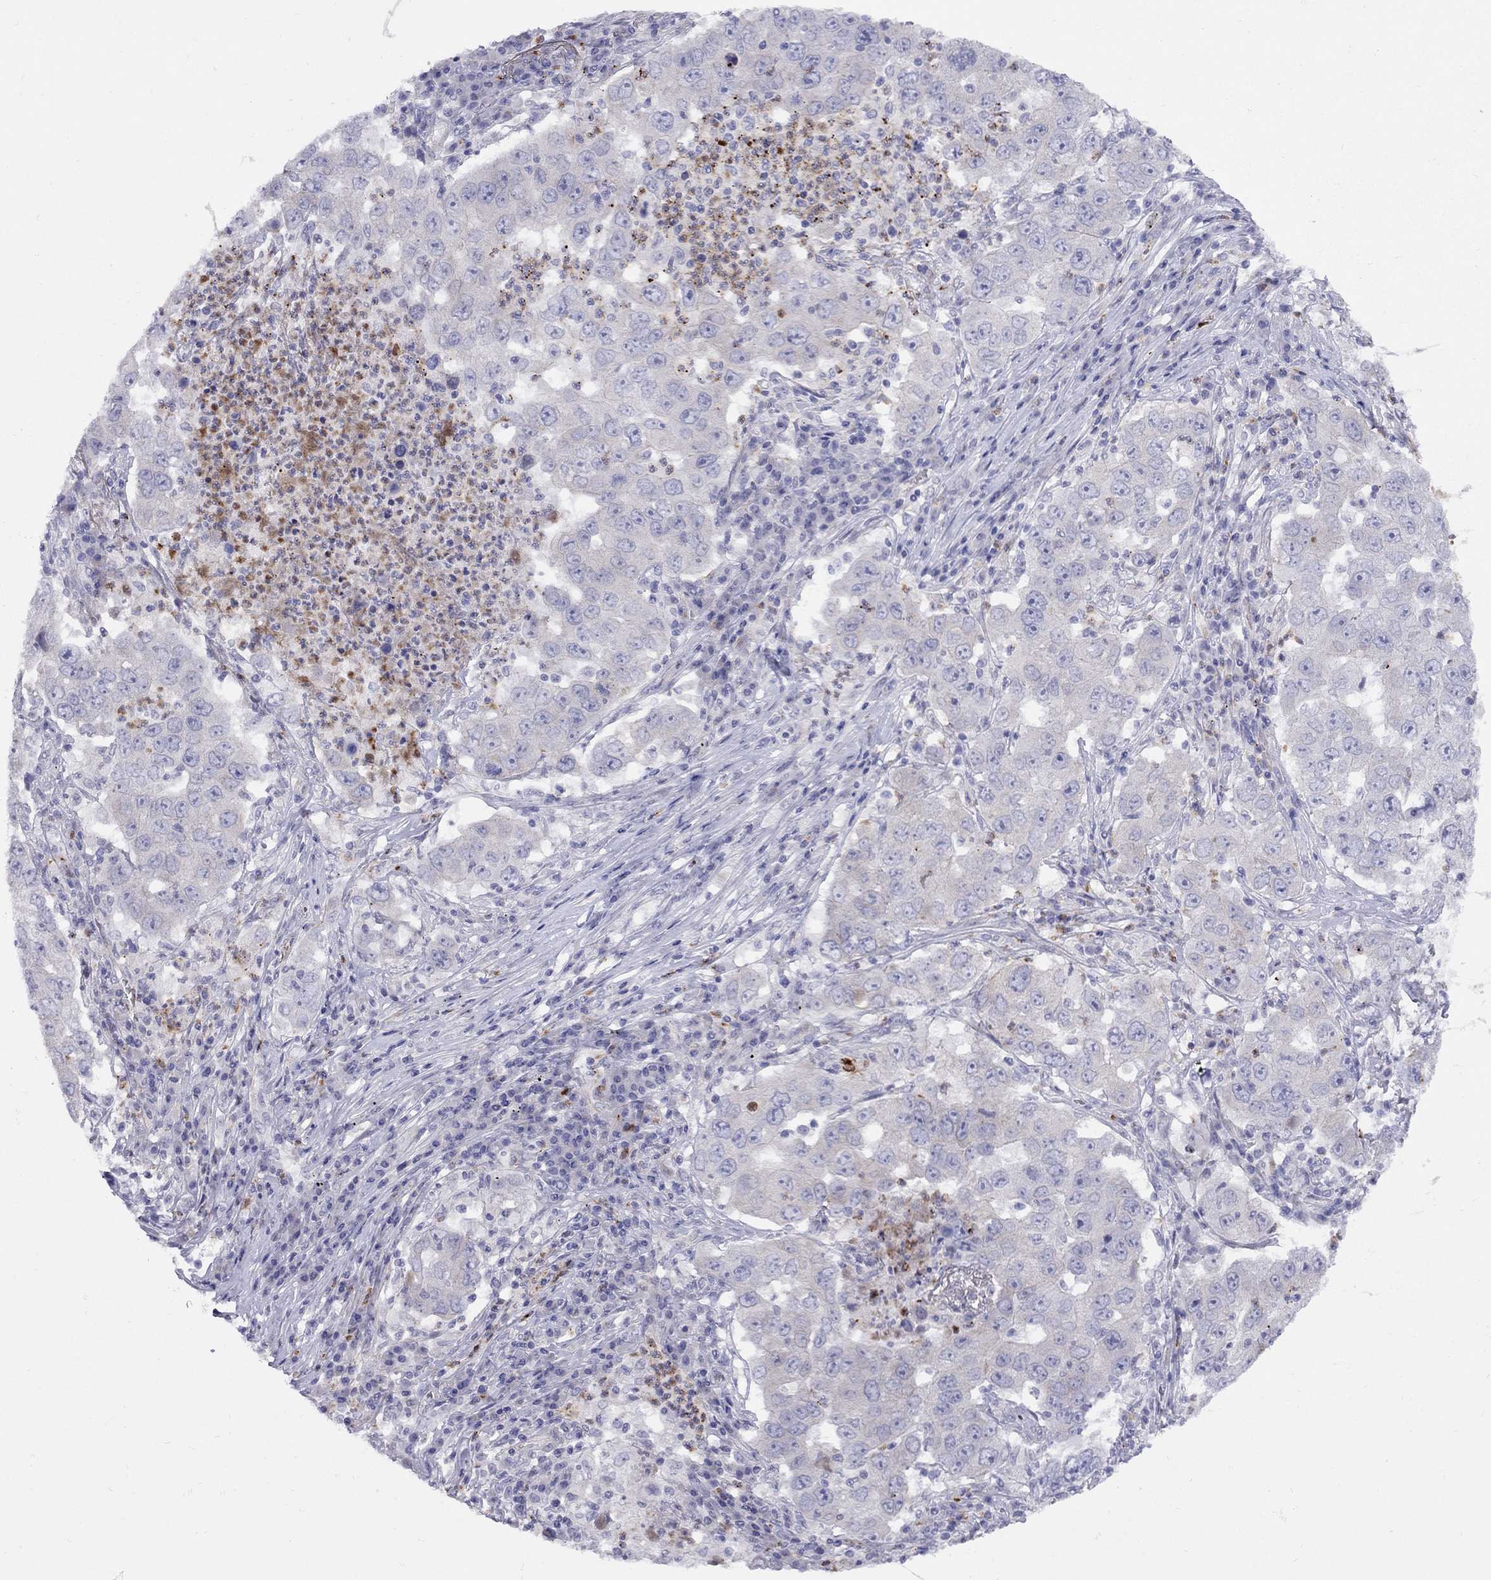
{"staining": {"intensity": "negative", "quantity": "none", "location": "none"}, "tissue": "lung cancer", "cell_type": "Tumor cells", "image_type": "cancer", "snomed": [{"axis": "morphology", "description": "Adenocarcinoma, NOS"}, {"axis": "topography", "description": "Lung"}], "caption": "Tumor cells show no significant protein expression in lung cancer (adenocarcinoma).", "gene": "SPINT4", "patient": {"sex": "male", "age": 73}}